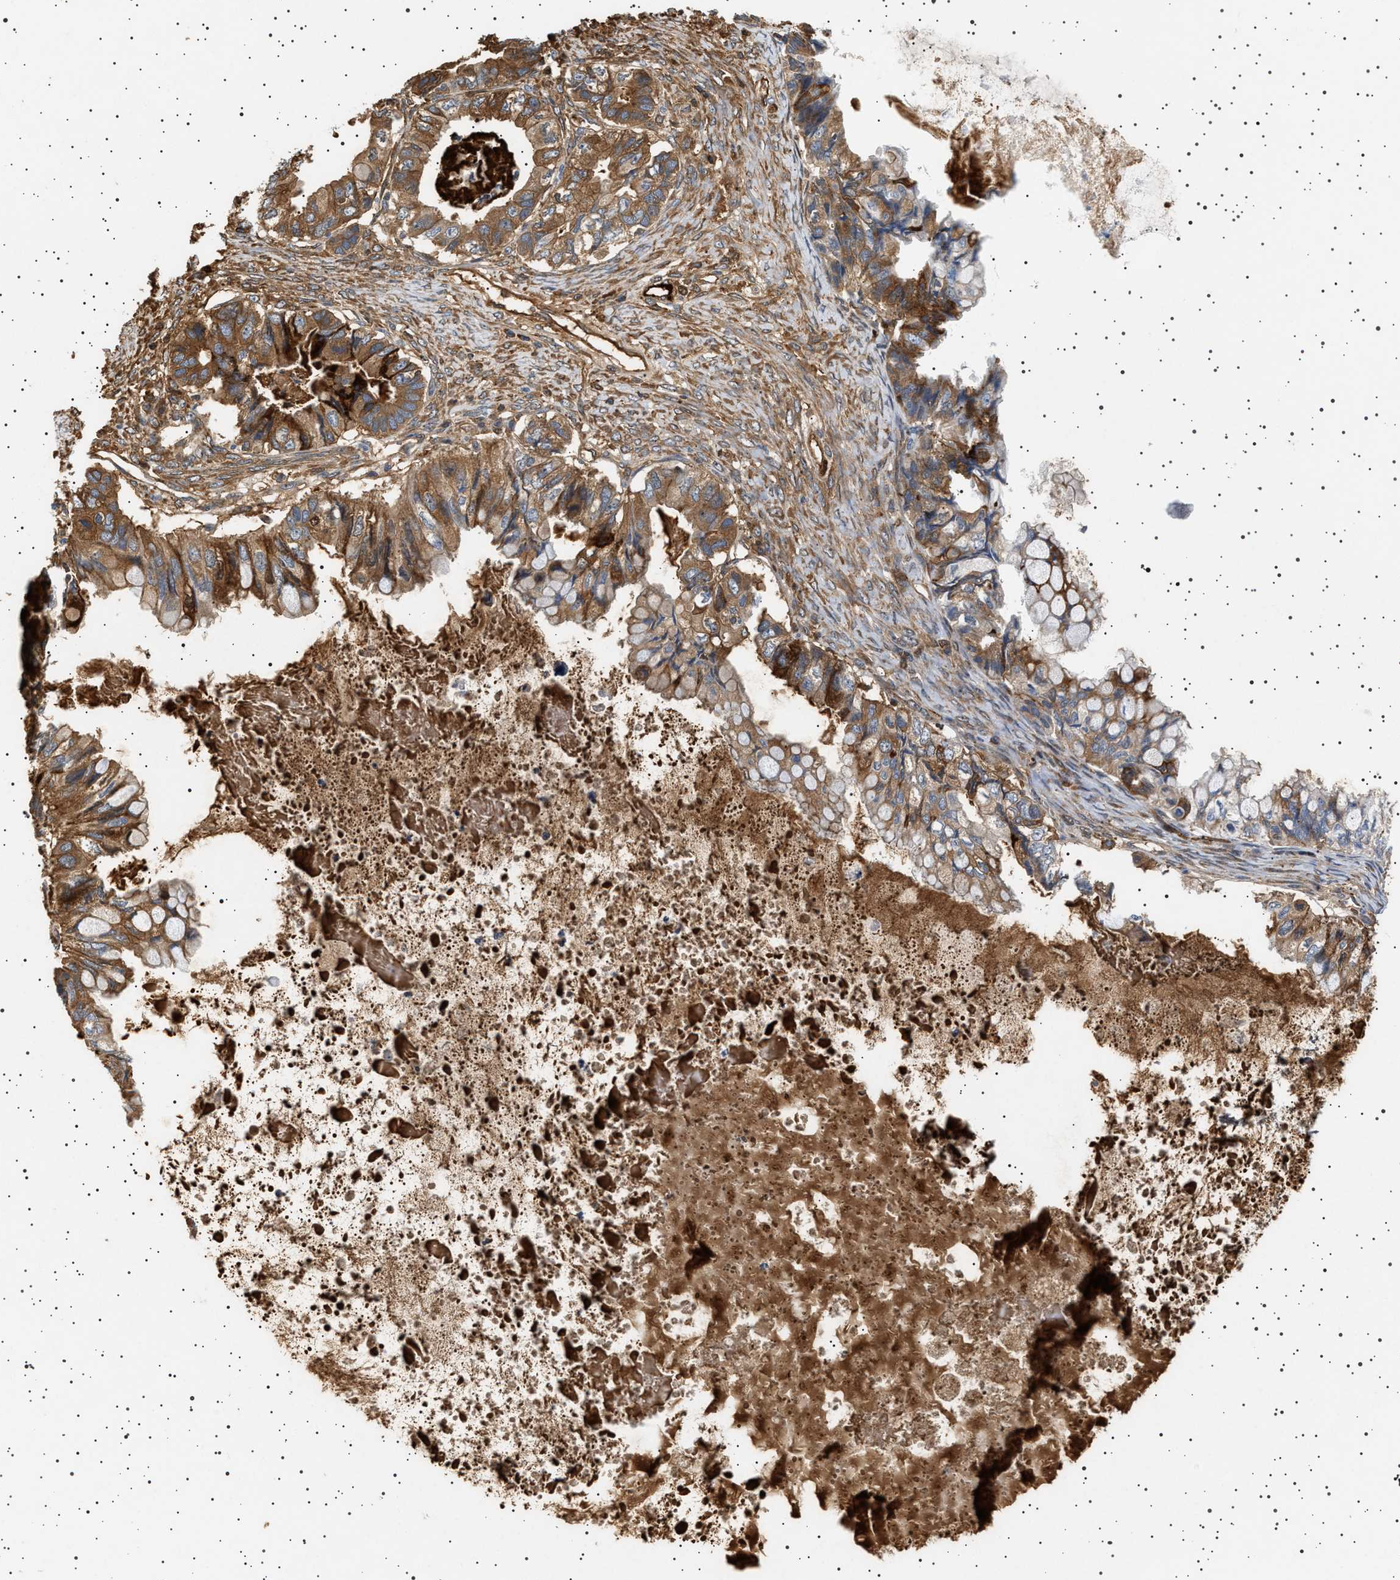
{"staining": {"intensity": "moderate", "quantity": ">75%", "location": "cytoplasmic/membranous"}, "tissue": "ovarian cancer", "cell_type": "Tumor cells", "image_type": "cancer", "snomed": [{"axis": "morphology", "description": "Cystadenocarcinoma, mucinous, NOS"}, {"axis": "topography", "description": "Ovary"}], "caption": "Immunohistochemistry of ovarian cancer reveals medium levels of moderate cytoplasmic/membranous positivity in about >75% of tumor cells. The protein of interest is shown in brown color, while the nuclei are stained blue.", "gene": "FICD", "patient": {"sex": "female", "age": 80}}